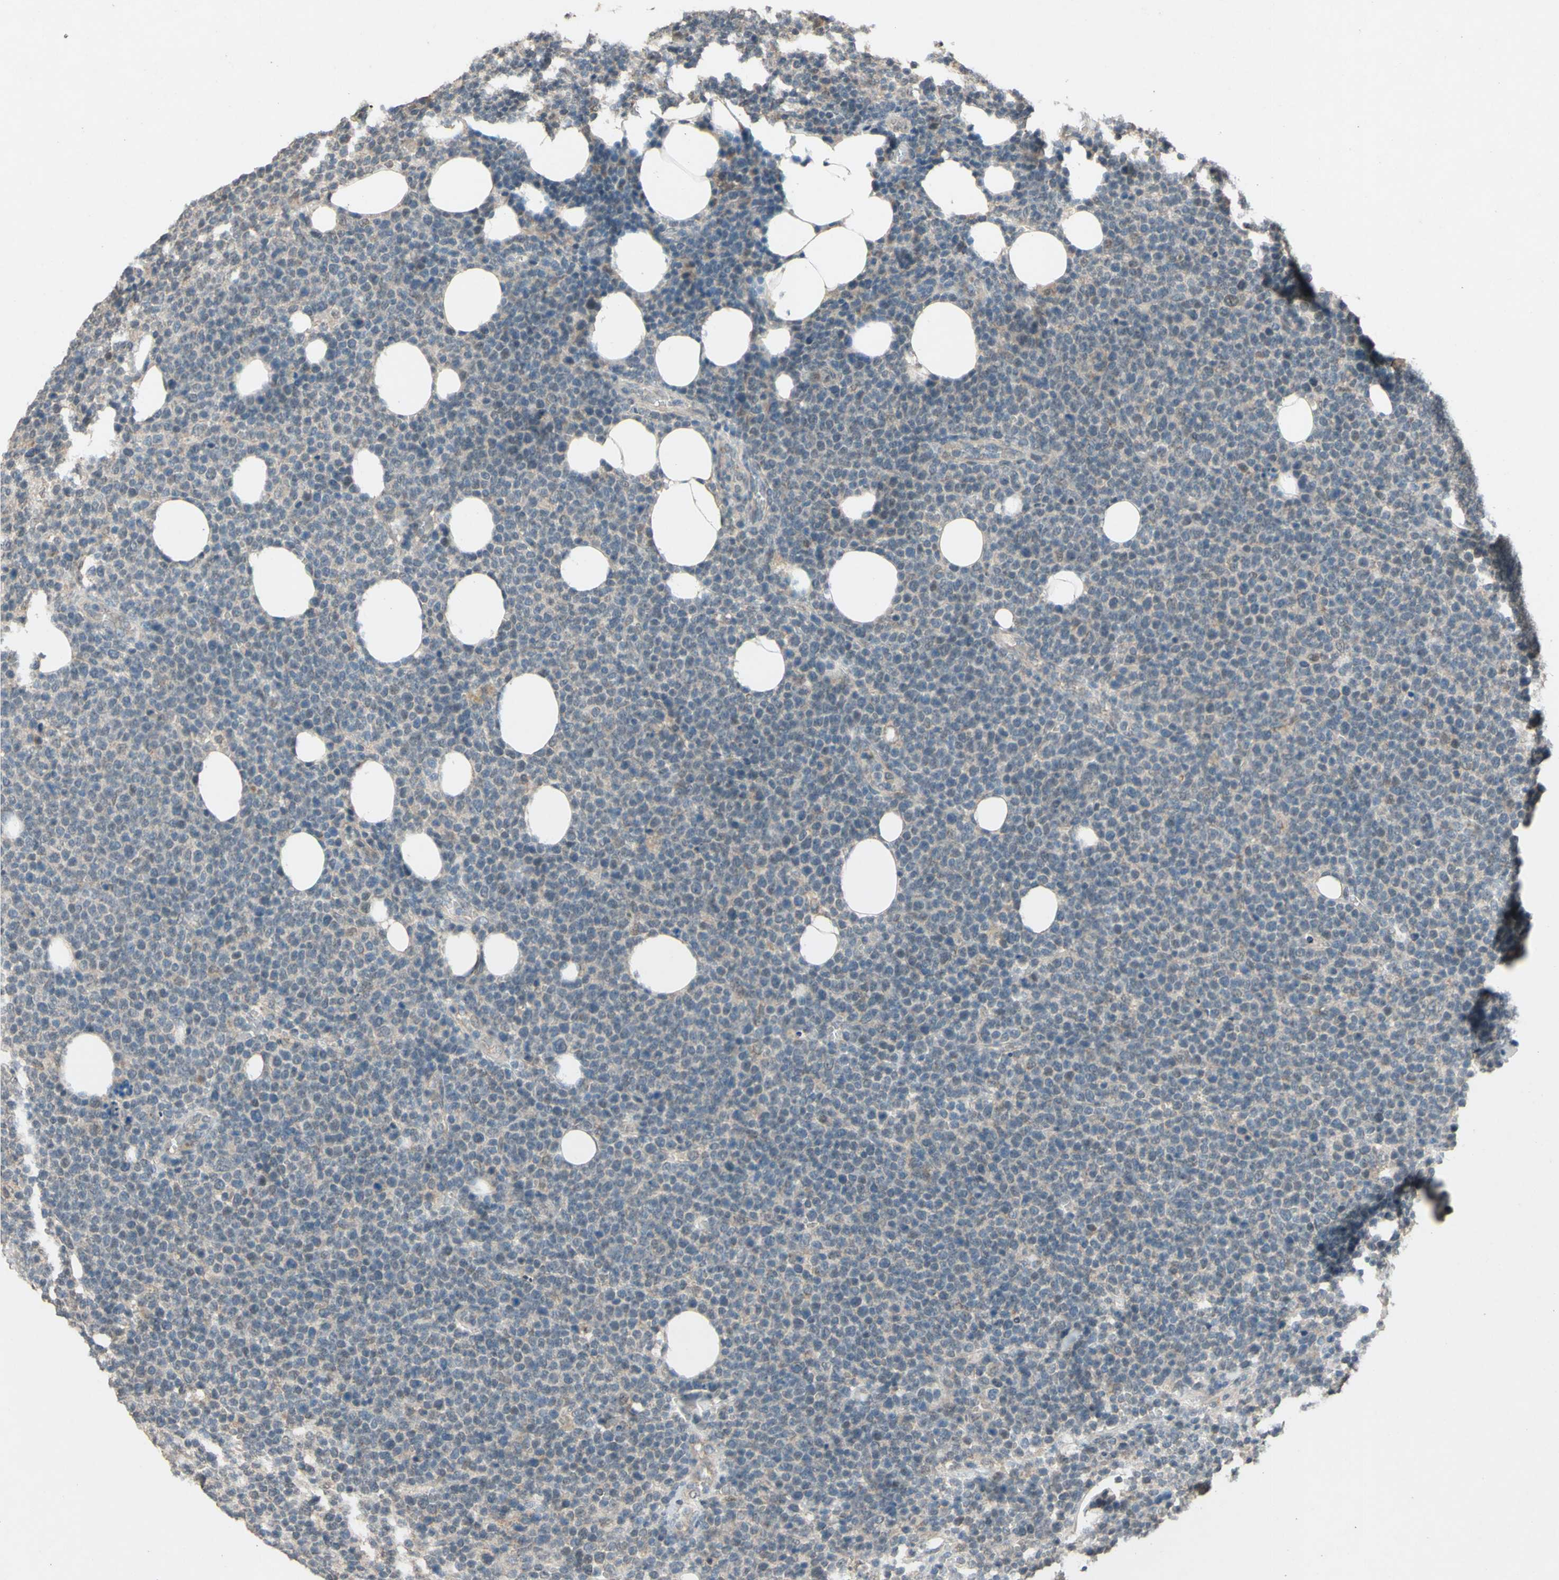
{"staining": {"intensity": "negative", "quantity": "none", "location": "none"}, "tissue": "lymphoma", "cell_type": "Tumor cells", "image_type": "cancer", "snomed": [{"axis": "morphology", "description": "Malignant lymphoma, non-Hodgkin's type, High grade"}, {"axis": "topography", "description": "Lymph node"}], "caption": "There is no significant expression in tumor cells of malignant lymphoma, non-Hodgkin's type (high-grade). The staining was performed using DAB to visualize the protein expression in brown, while the nuclei were stained in blue with hematoxylin (Magnification: 20x).", "gene": "CDCP1", "patient": {"sex": "male", "age": 61}}